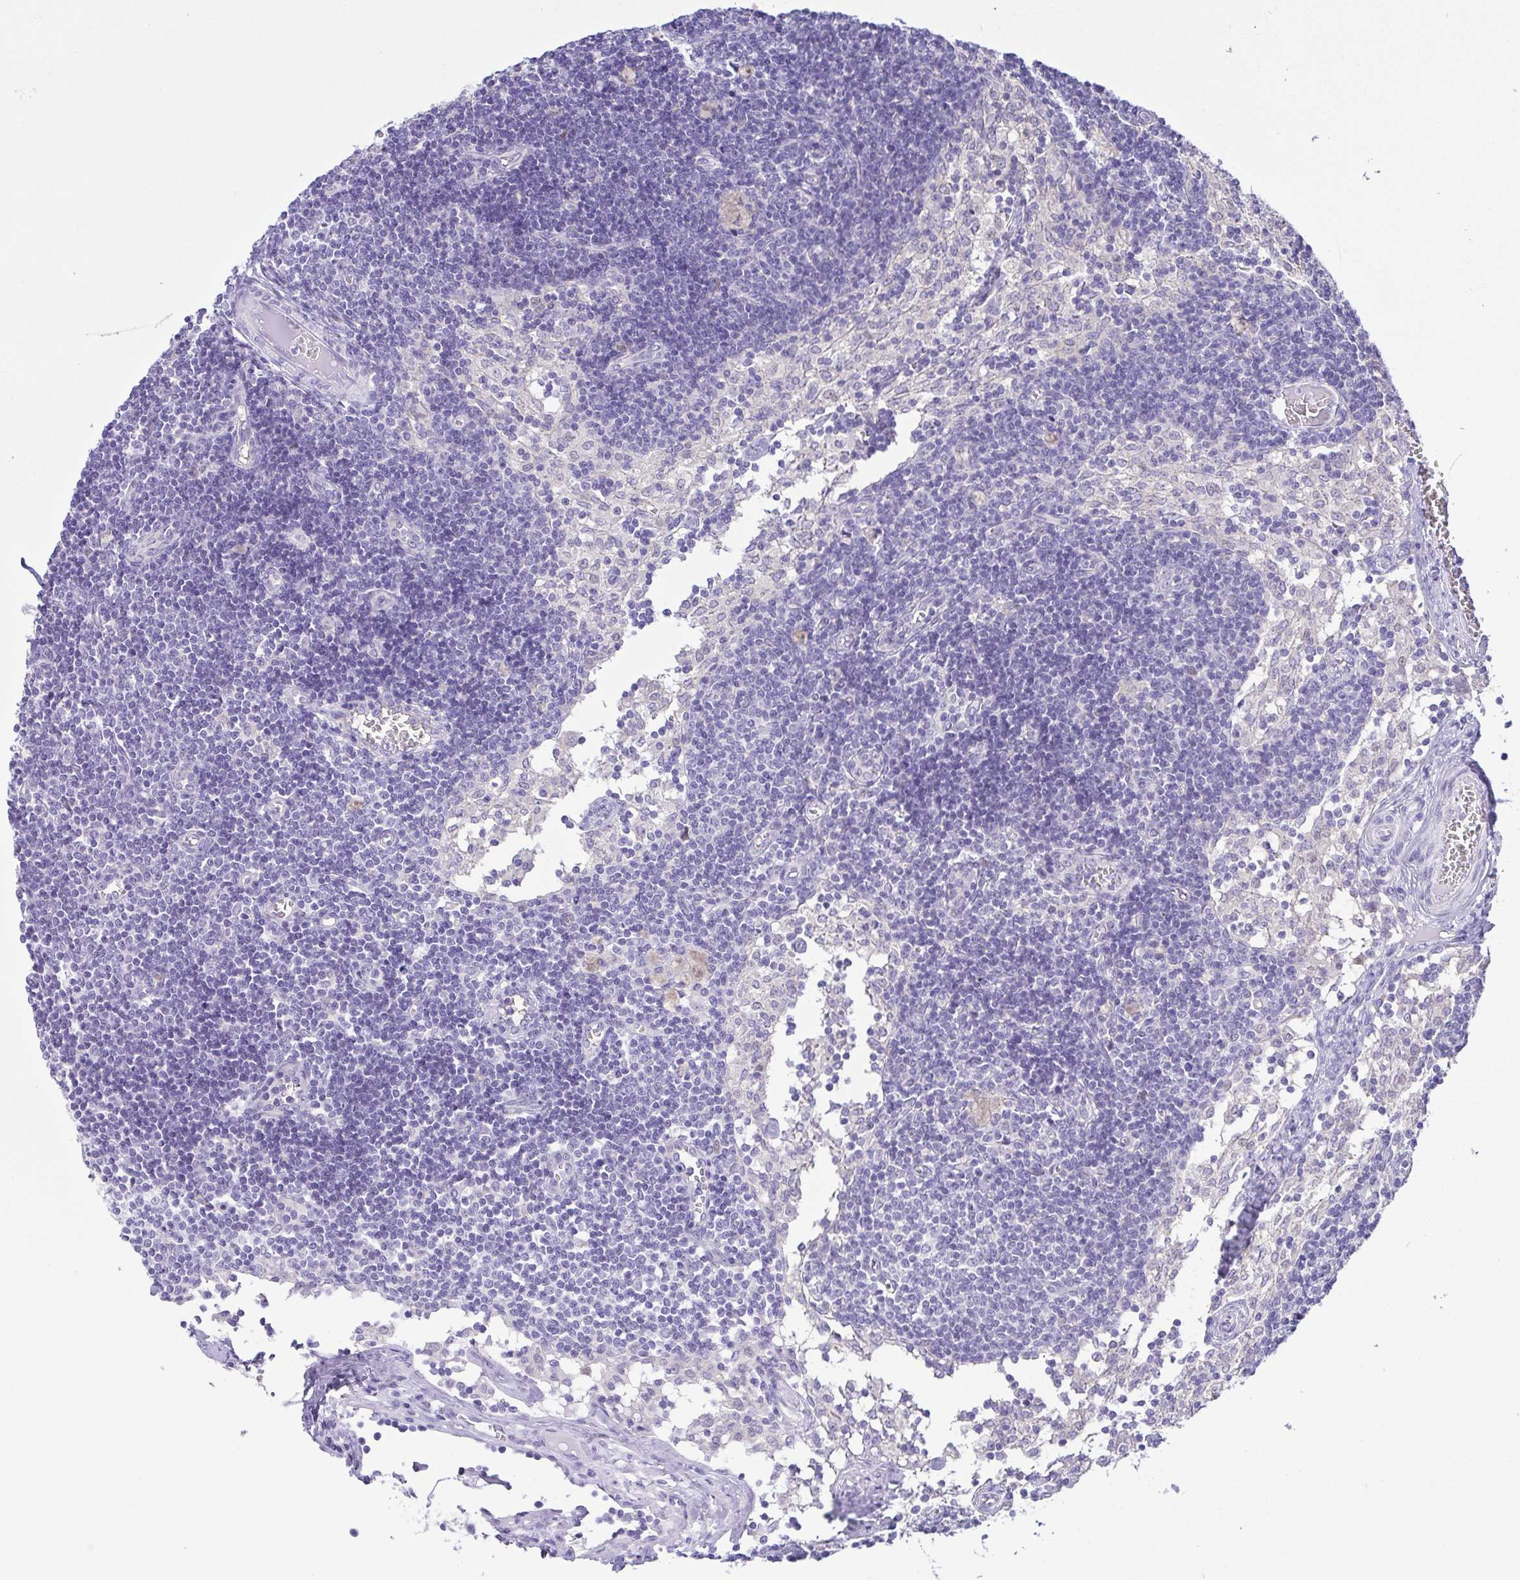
{"staining": {"intensity": "negative", "quantity": "none", "location": "none"}, "tissue": "lymph node", "cell_type": "Non-germinal center cells", "image_type": "normal", "snomed": [{"axis": "morphology", "description": "Normal tissue, NOS"}, {"axis": "topography", "description": "Lymph node"}], "caption": "There is no significant staining in non-germinal center cells of lymph node. The staining was performed using DAB to visualize the protein expression in brown, while the nuclei were stained in blue with hematoxylin (Magnification: 20x).", "gene": "EPB42", "patient": {"sex": "female", "age": 31}}